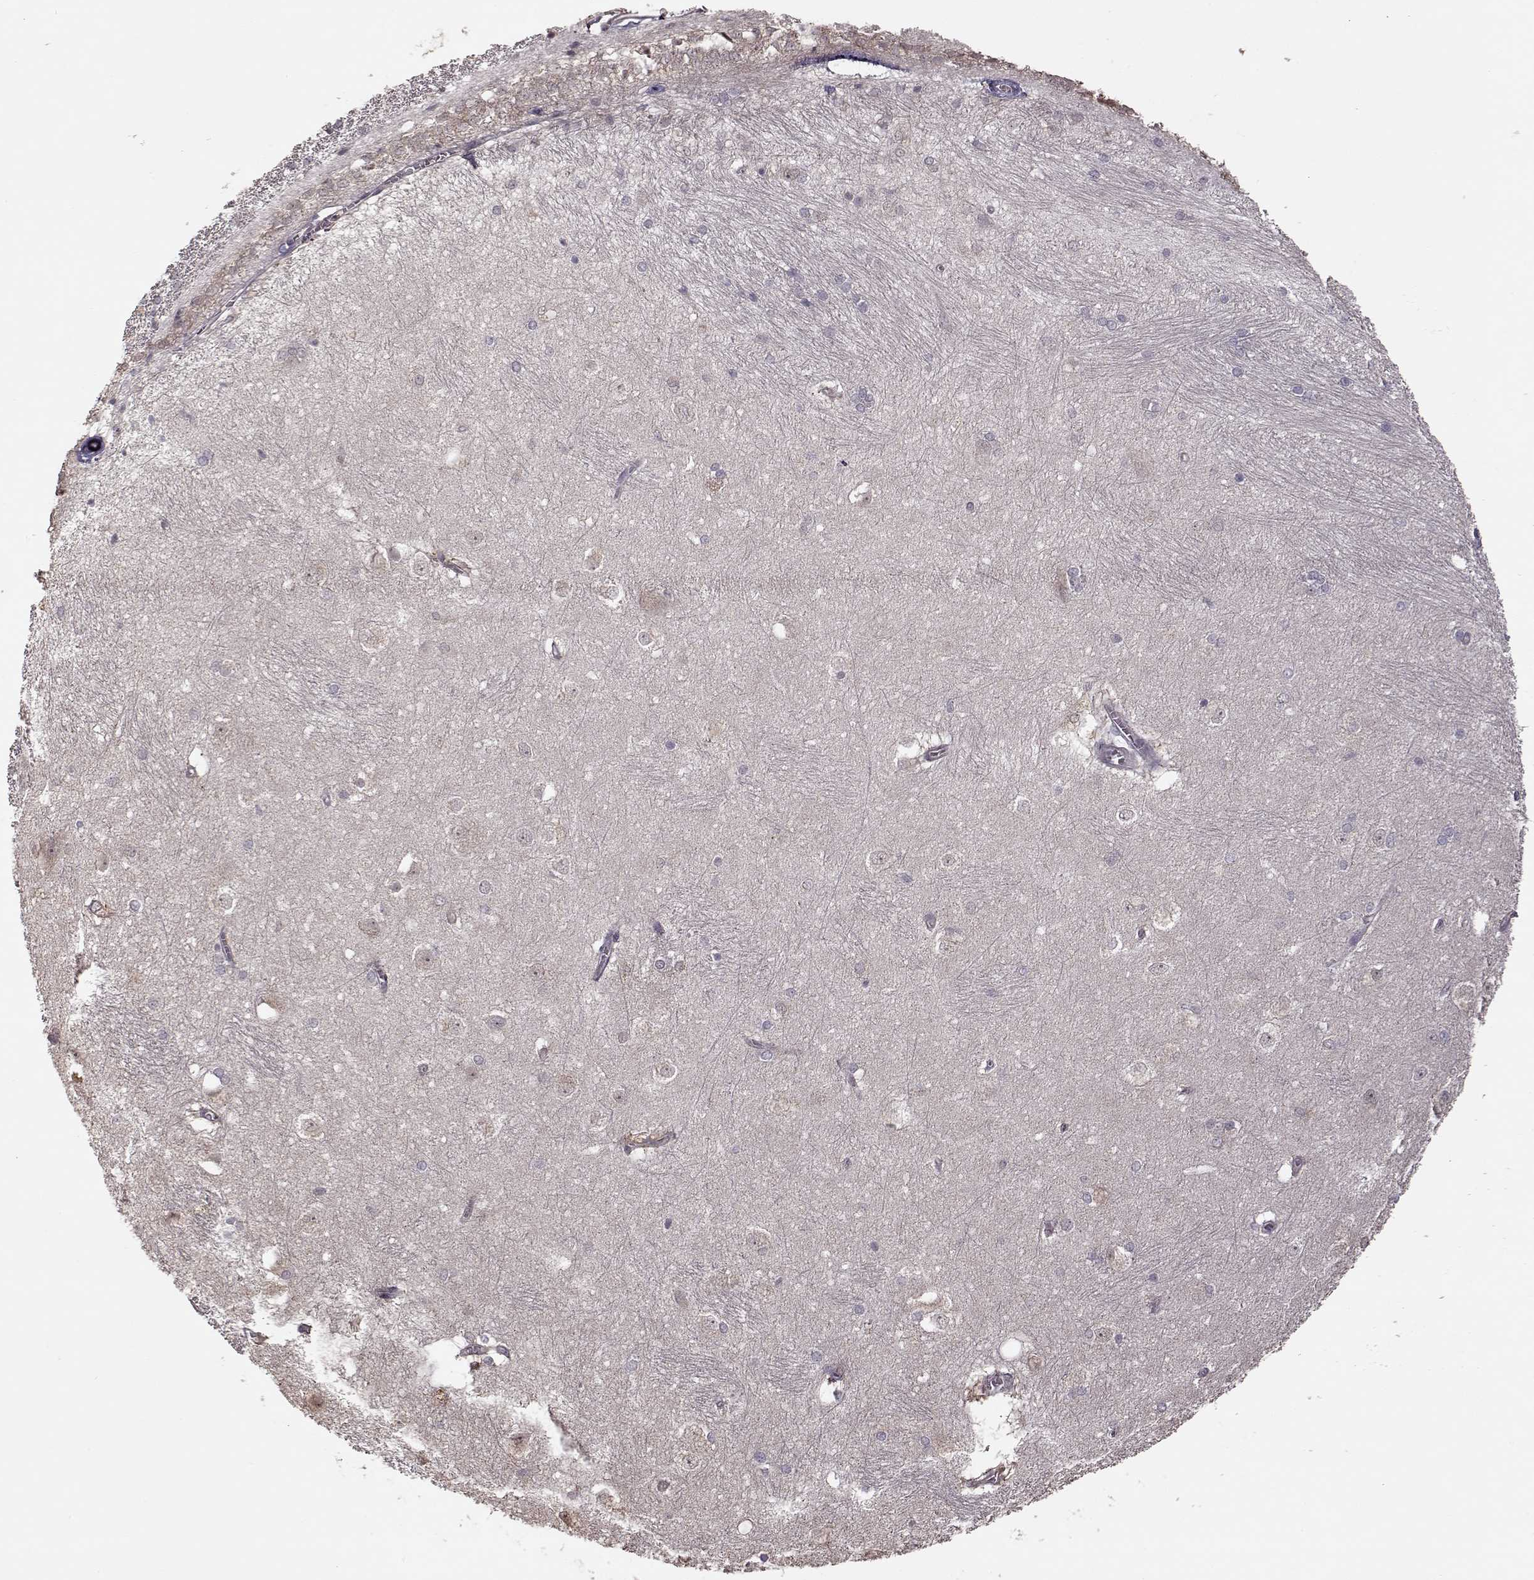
{"staining": {"intensity": "negative", "quantity": "none", "location": "none"}, "tissue": "hippocampus", "cell_type": "Glial cells", "image_type": "normal", "snomed": [{"axis": "morphology", "description": "Normal tissue, NOS"}, {"axis": "topography", "description": "Cerebral cortex"}, {"axis": "topography", "description": "Hippocampus"}], "caption": "IHC photomicrograph of unremarkable hippocampus: hippocampus stained with DAB displays no significant protein staining in glial cells.", "gene": "CRB1", "patient": {"sex": "female", "age": 19}}